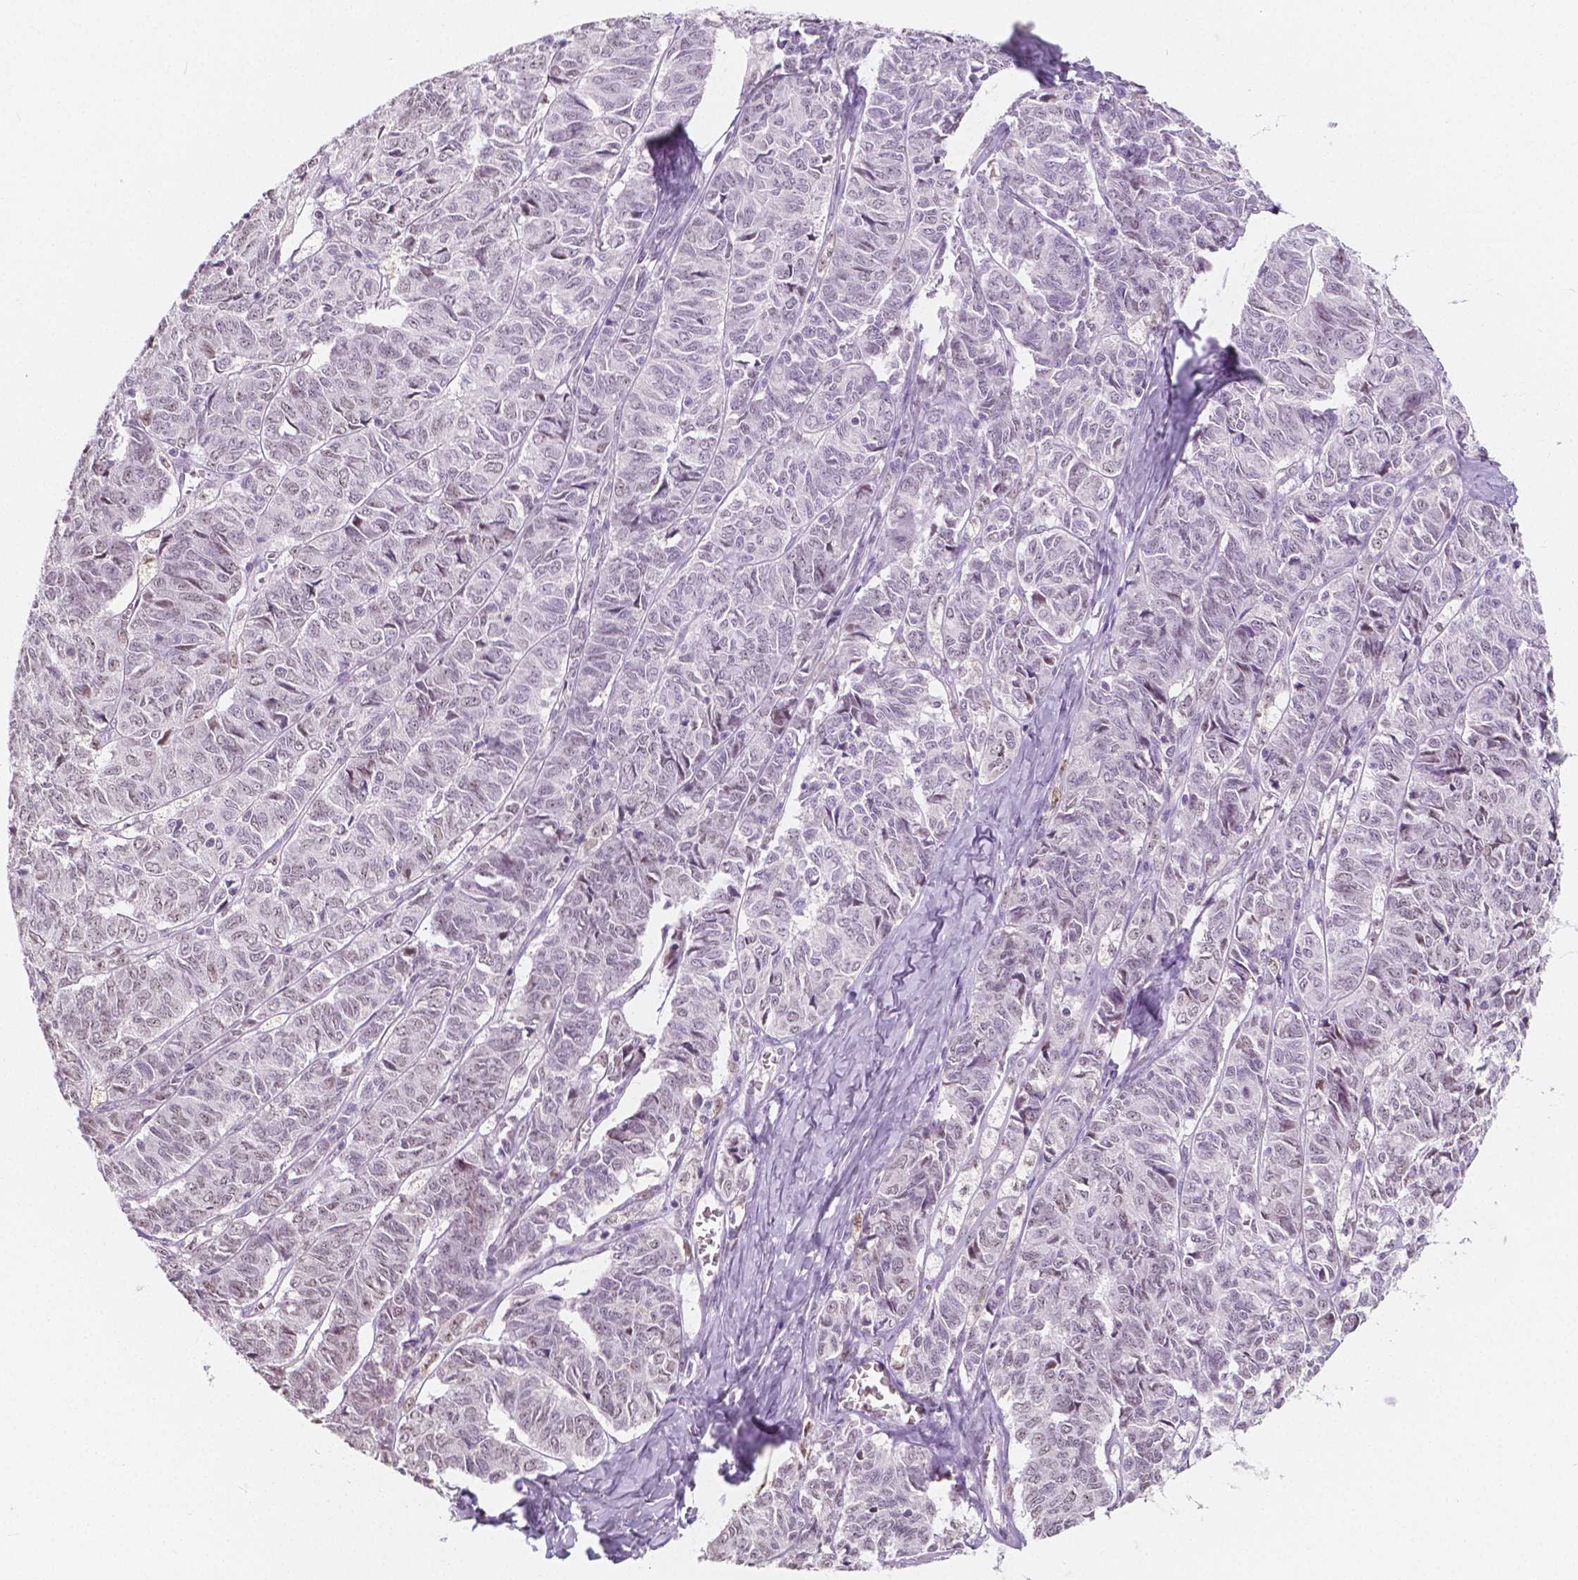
{"staining": {"intensity": "negative", "quantity": "none", "location": "none"}, "tissue": "ovarian cancer", "cell_type": "Tumor cells", "image_type": "cancer", "snomed": [{"axis": "morphology", "description": "Carcinoma, endometroid"}, {"axis": "topography", "description": "Ovary"}], "caption": "An immunohistochemistry (IHC) image of endometroid carcinoma (ovarian) is shown. There is no staining in tumor cells of endometroid carcinoma (ovarian).", "gene": "NOLC1", "patient": {"sex": "female", "age": 80}}